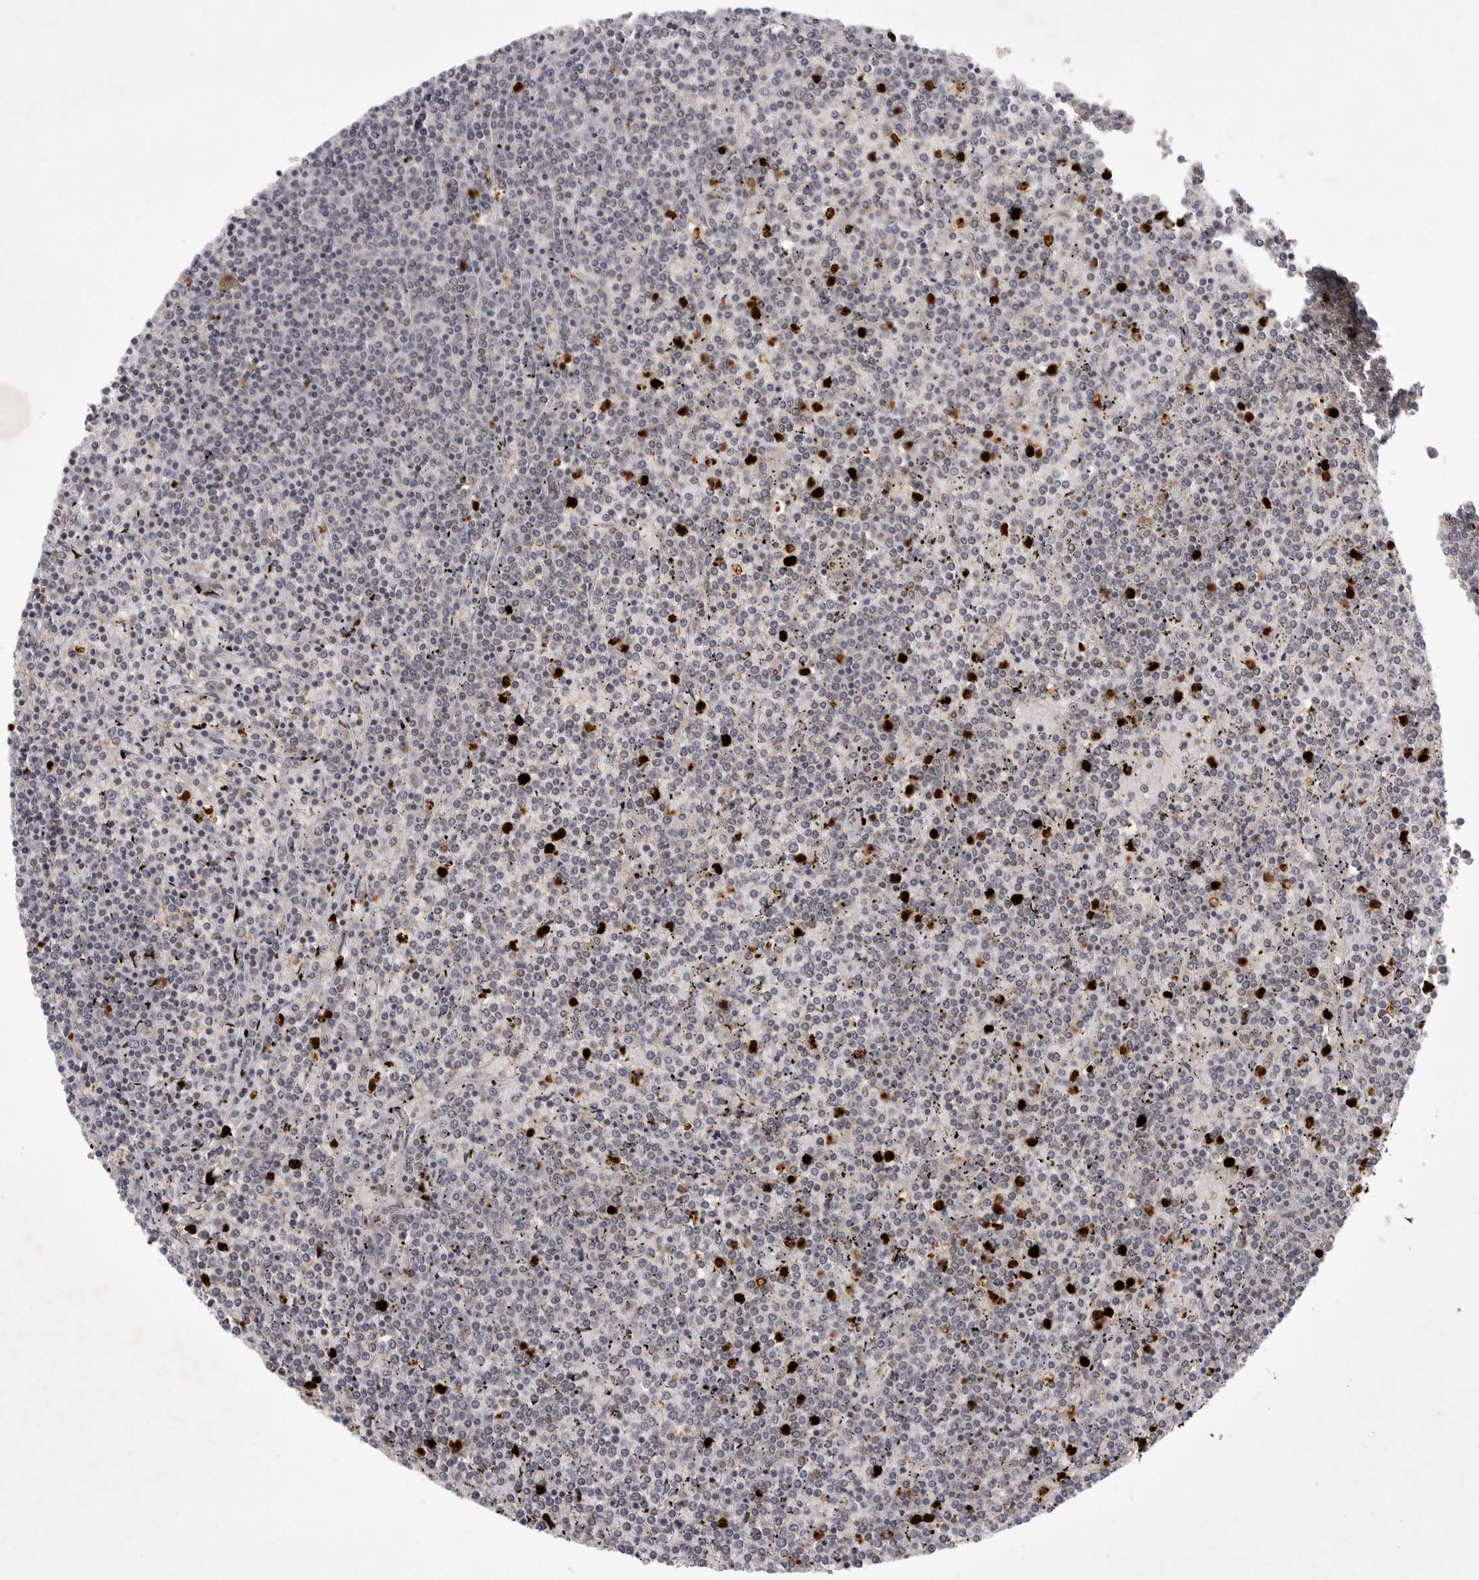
{"staining": {"intensity": "negative", "quantity": "none", "location": "none"}, "tissue": "lymphoma", "cell_type": "Tumor cells", "image_type": "cancer", "snomed": [{"axis": "morphology", "description": "Malignant lymphoma, non-Hodgkin's type, Low grade"}, {"axis": "topography", "description": "Spleen"}], "caption": "IHC photomicrograph of neoplastic tissue: human lymphoma stained with DAB (3,3'-diaminobenzidine) shows no significant protein staining in tumor cells. Nuclei are stained in blue.", "gene": "UBE3D", "patient": {"sex": "female", "age": 19}}